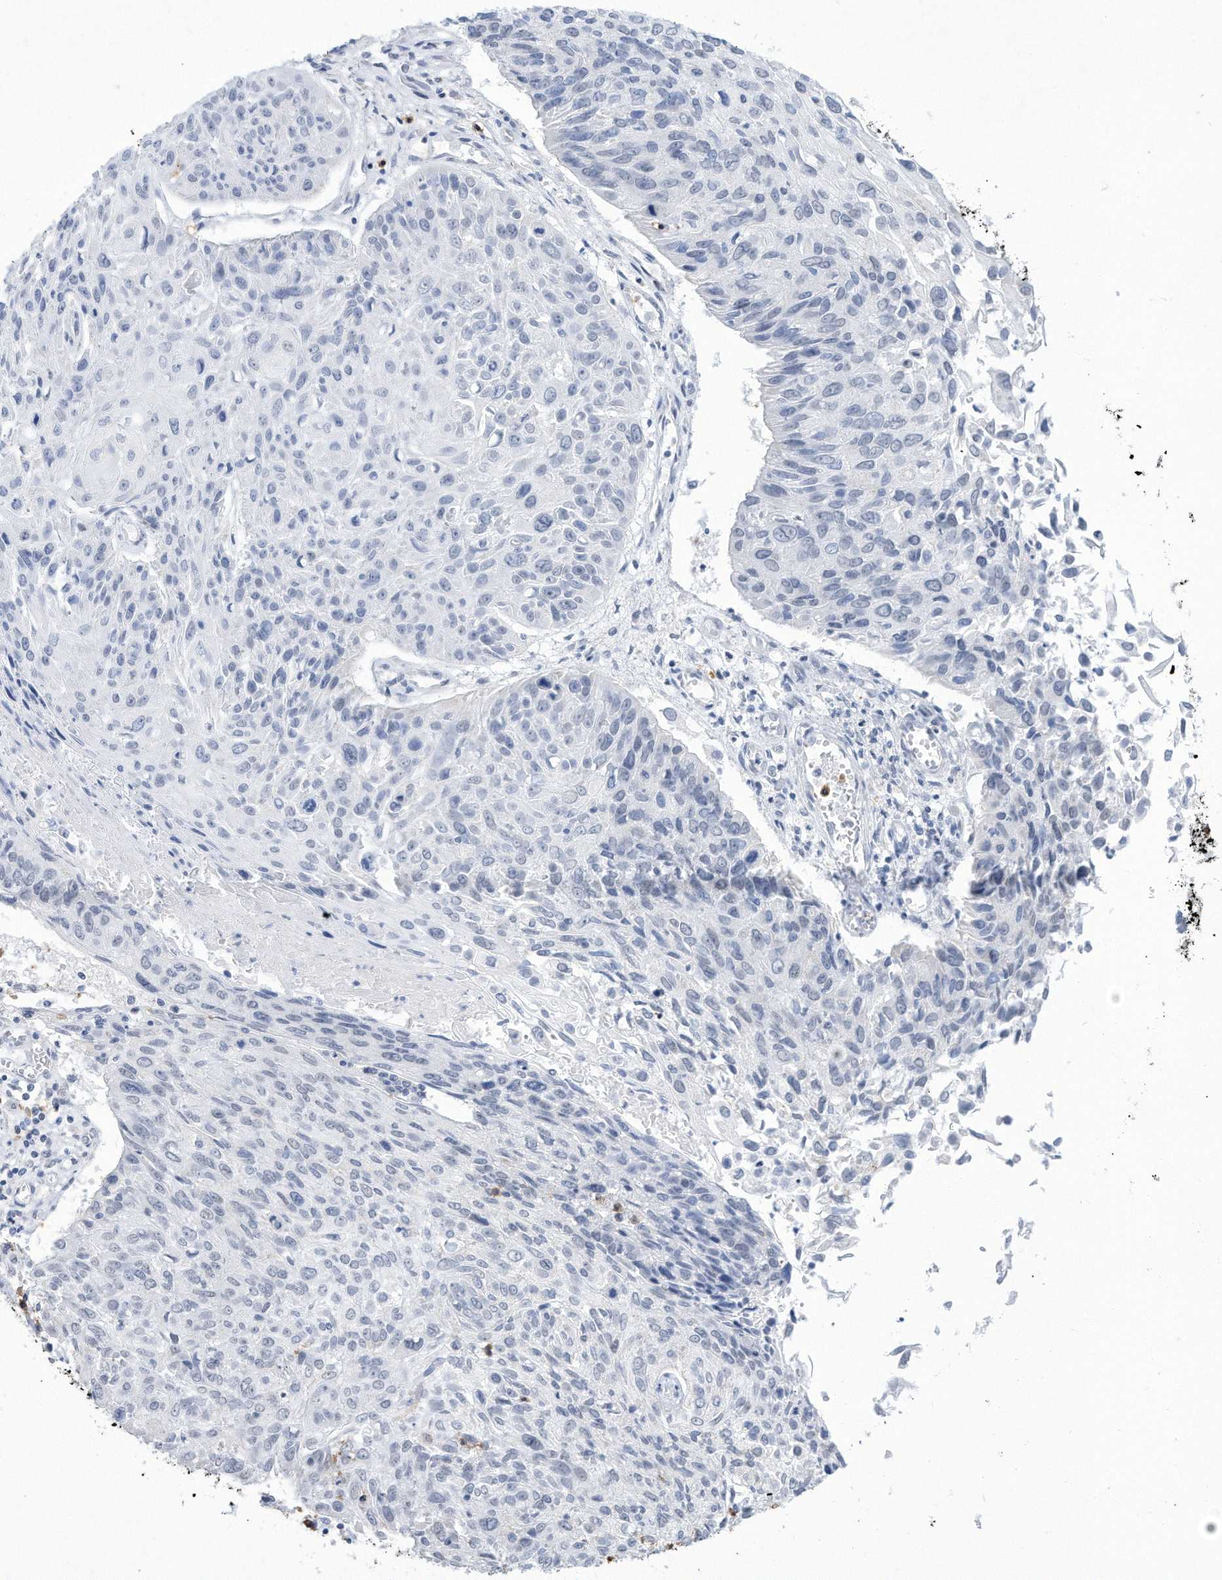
{"staining": {"intensity": "negative", "quantity": "none", "location": "none"}, "tissue": "cervical cancer", "cell_type": "Tumor cells", "image_type": "cancer", "snomed": [{"axis": "morphology", "description": "Squamous cell carcinoma, NOS"}, {"axis": "topography", "description": "Cervix"}], "caption": "There is no significant expression in tumor cells of squamous cell carcinoma (cervical). Nuclei are stained in blue.", "gene": "ALDH6A1", "patient": {"sex": "female", "age": 51}}